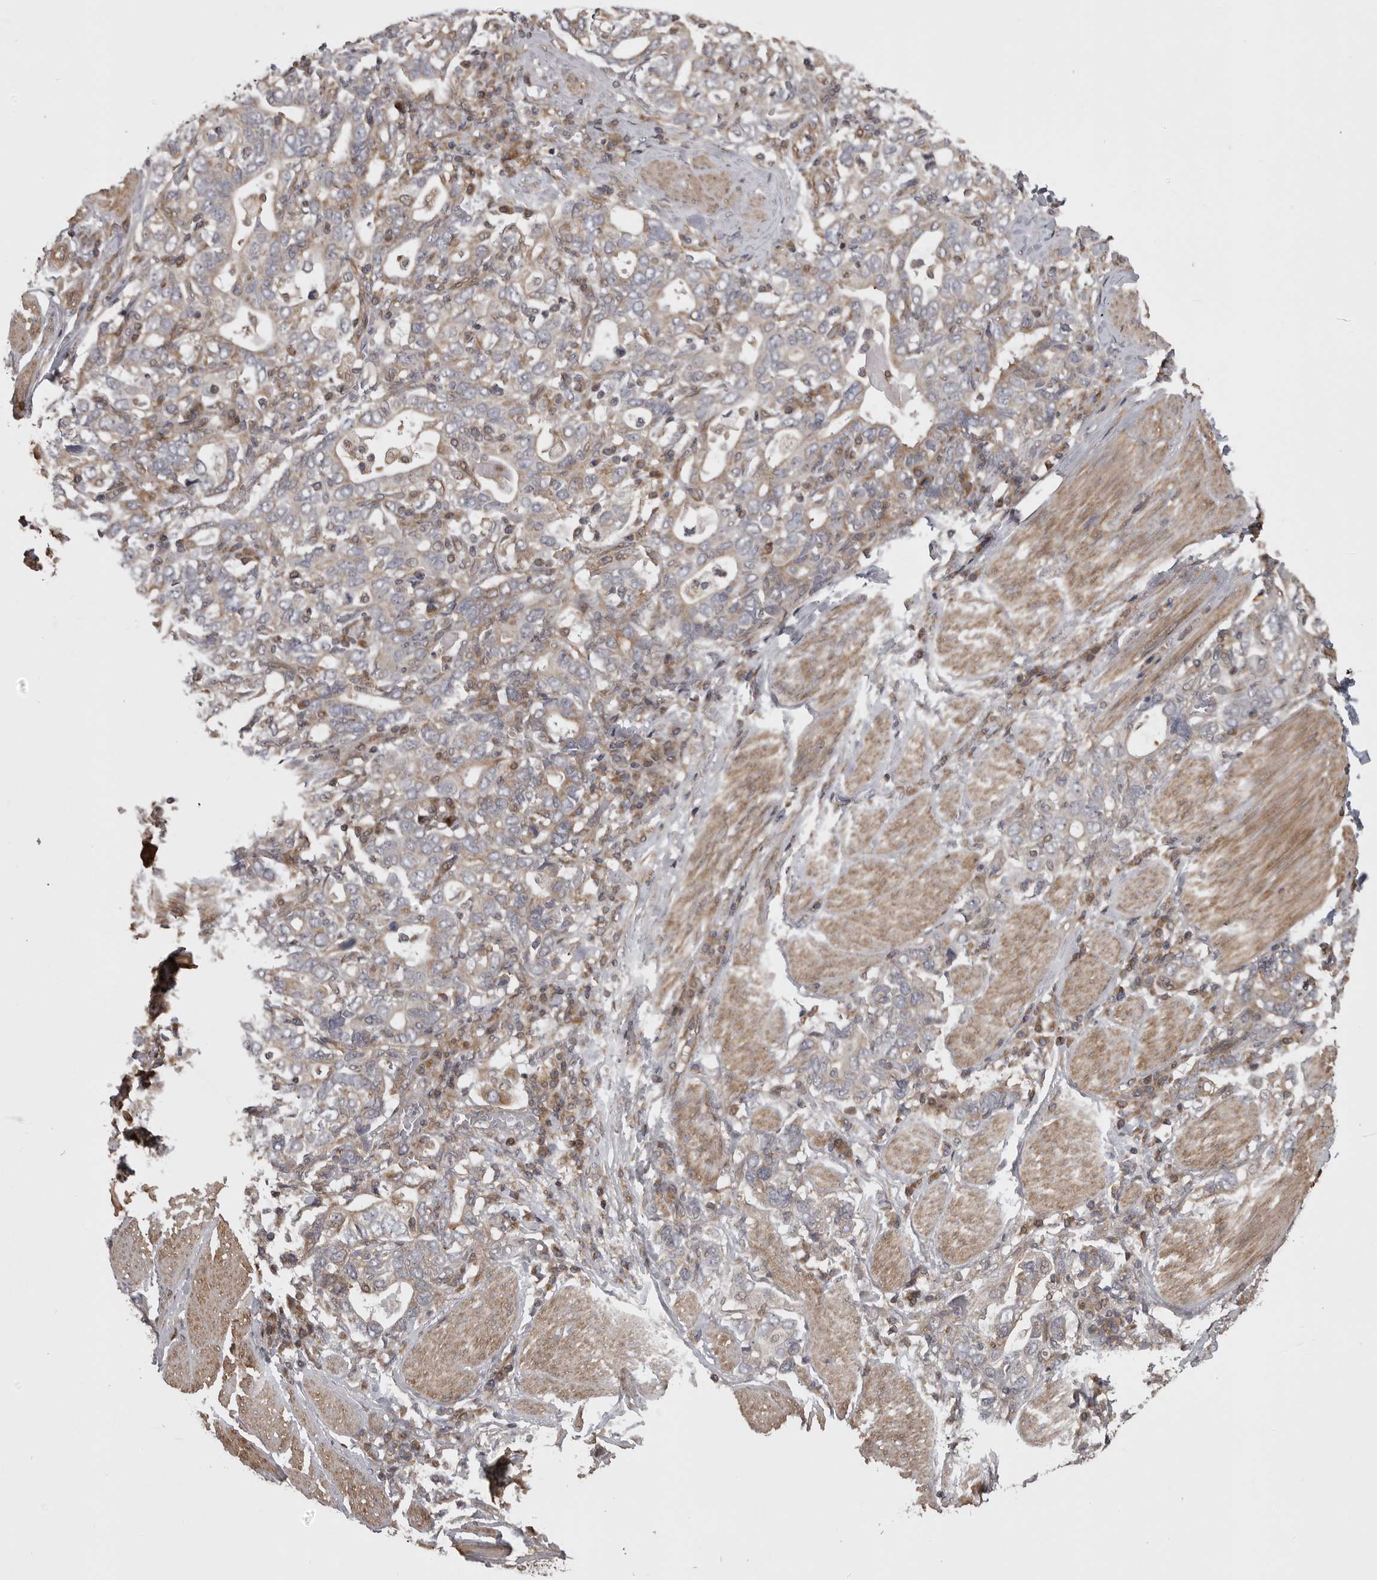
{"staining": {"intensity": "weak", "quantity": "<25%", "location": "cytoplasmic/membranous"}, "tissue": "stomach cancer", "cell_type": "Tumor cells", "image_type": "cancer", "snomed": [{"axis": "morphology", "description": "Adenocarcinoma, NOS"}, {"axis": "topography", "description": "Stomach, upper"}], "caption": "The histopathology image displays no significant expression in tumor cells of adenocarcinoma (stomach). (DAB (3,3'-diaminobenzidine) immunohistochemistry with hematoxylin counter stain).", "gene": "ZNRF1", "patient": {"sex": "male", "age": 62}}